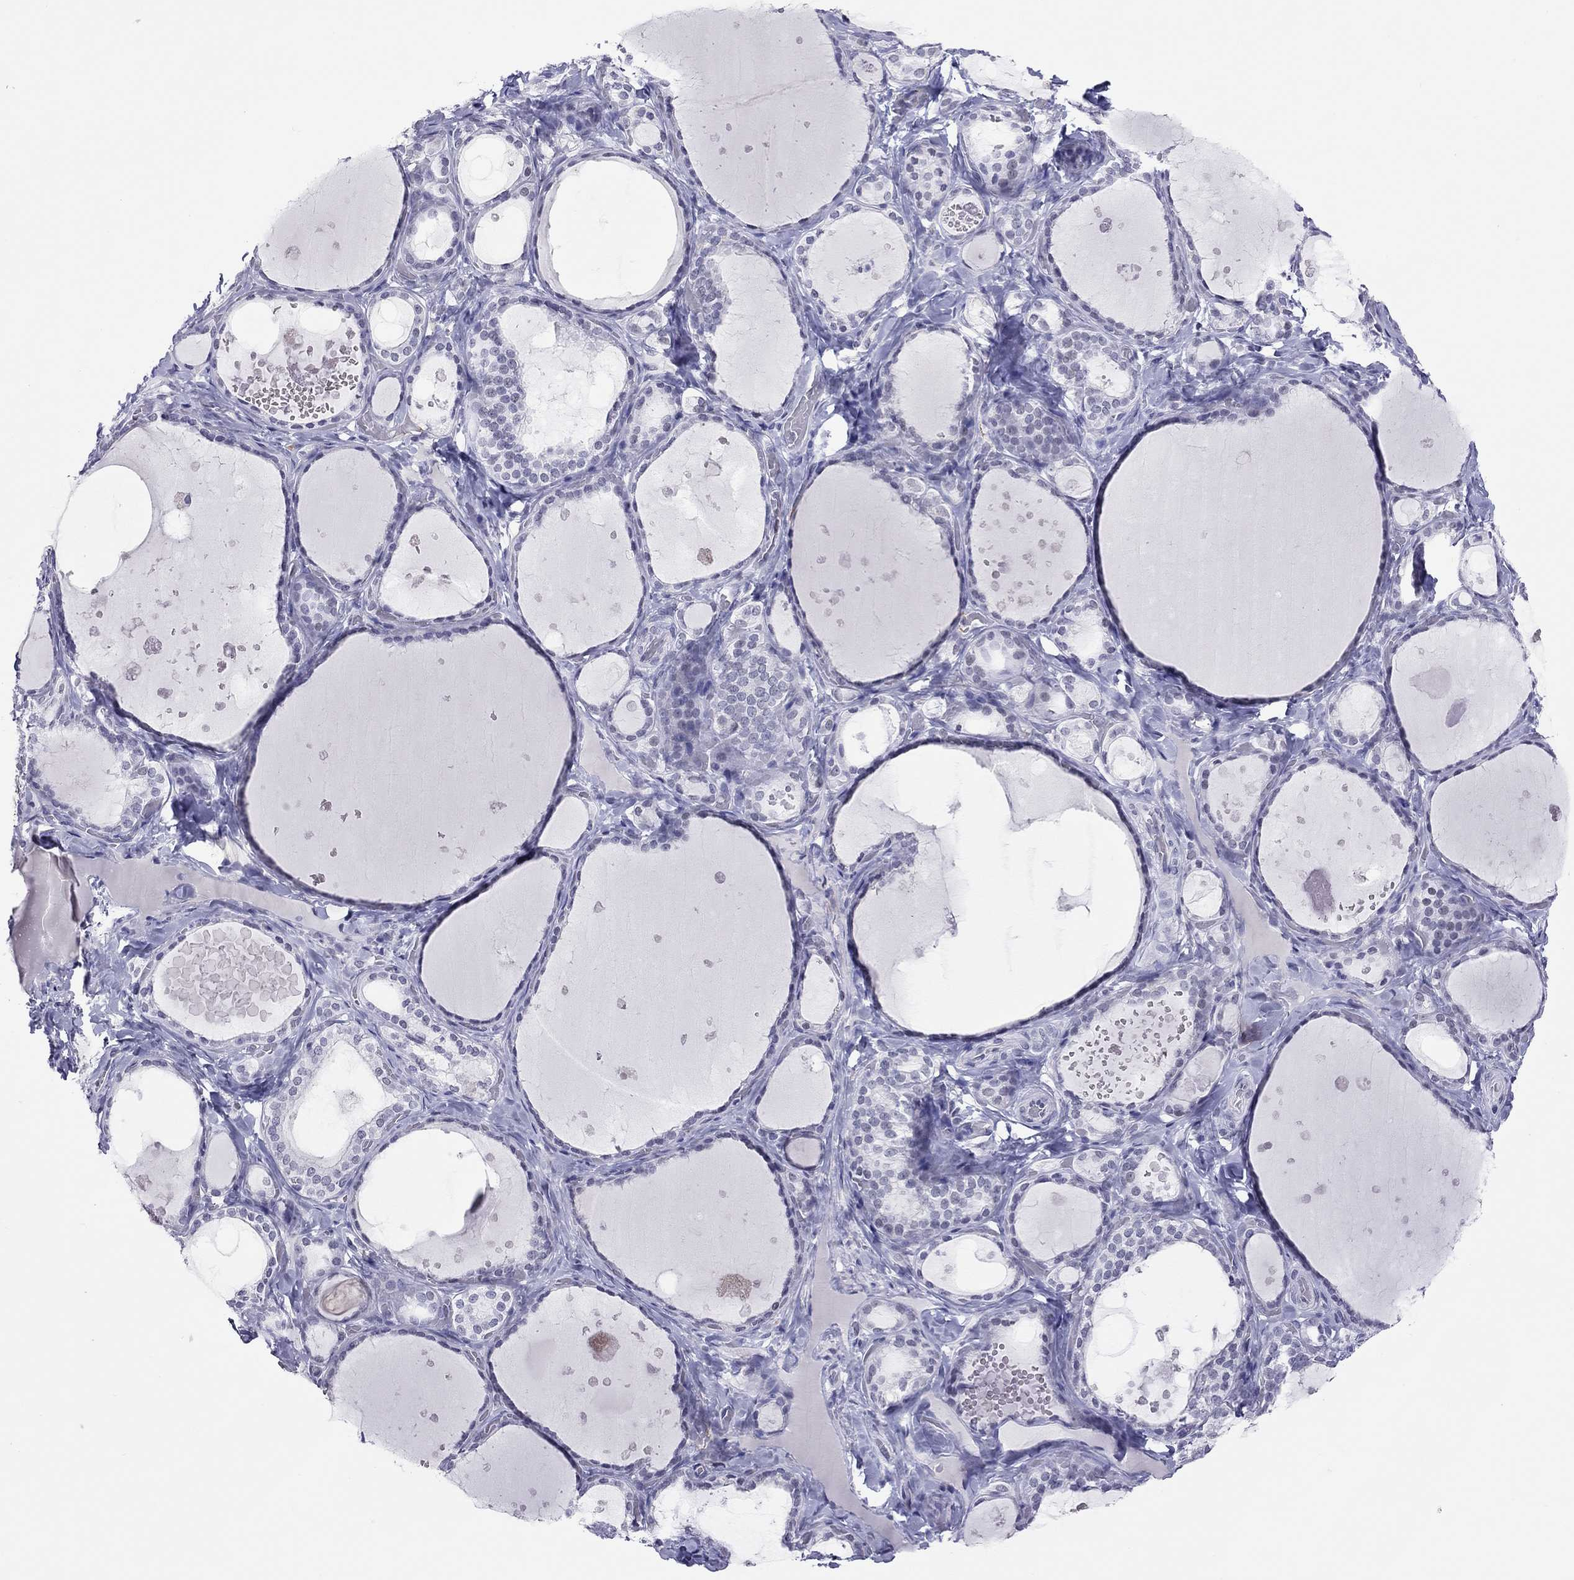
{"staining": {"intensity": "negative", "quantity": "none", "location": "none"}, "tissue": "thyroid gland", "cell_type": "Glandular cells", "image_type": "normal", "snomed": [{"axis": "morphology", "description": "Normal tissue, NOS"}, {"axis": "topography", "description": "Thyroid gland"}], "caption": "A histopathology image of thyroid gland stained for a protein demonstrates no brown staining in glandular cells.", "gene": "JHY", "patient": {"sex": "female", "age": 56}}